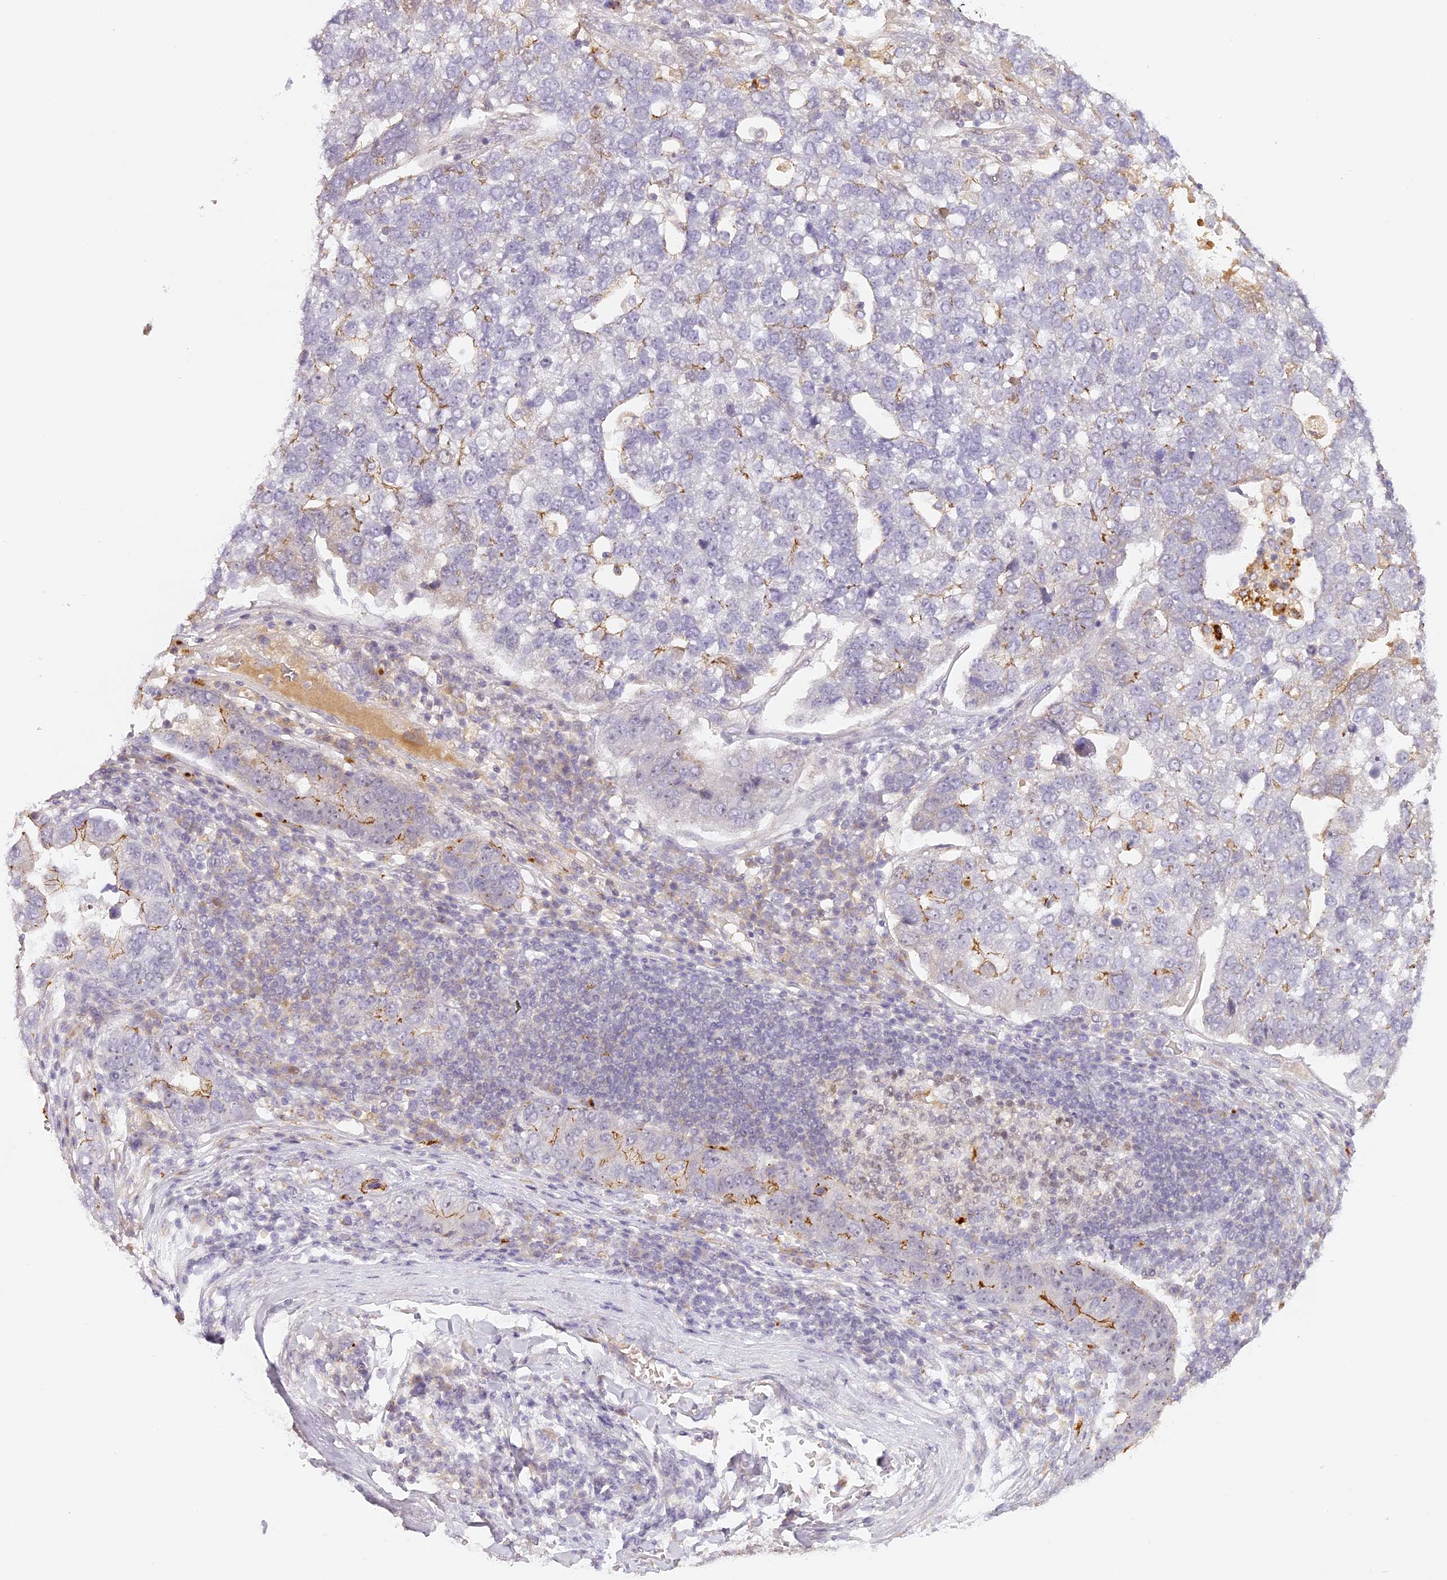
{"staining": {"intensity": "moderate", "quantity": "<25%", "location": "cytoplasmic/membranous"}, "tissue": "pancreatic cancer", "cell_type": "Tumor cells", "image_type": "cancer", "snomed": [{"axis": "morphology", "description": "Adenocarcinoma, NOS"}, {"axis": "topography", "description": "Pancreas"}], "caption": "High-magnification brightfield microscopy of adenocarcinoma (pancreatic) stained with DAB (brown) and counterstained with hematoxylin (blue). tumor cells exhibit moderate cytoplasmic/membranous positivity is appreciated in about<25% of cells. (IHC, brightfield microscopy, high magnification).", "gene": "ELL3", "patient": {"sex": "female", "age": 61}}